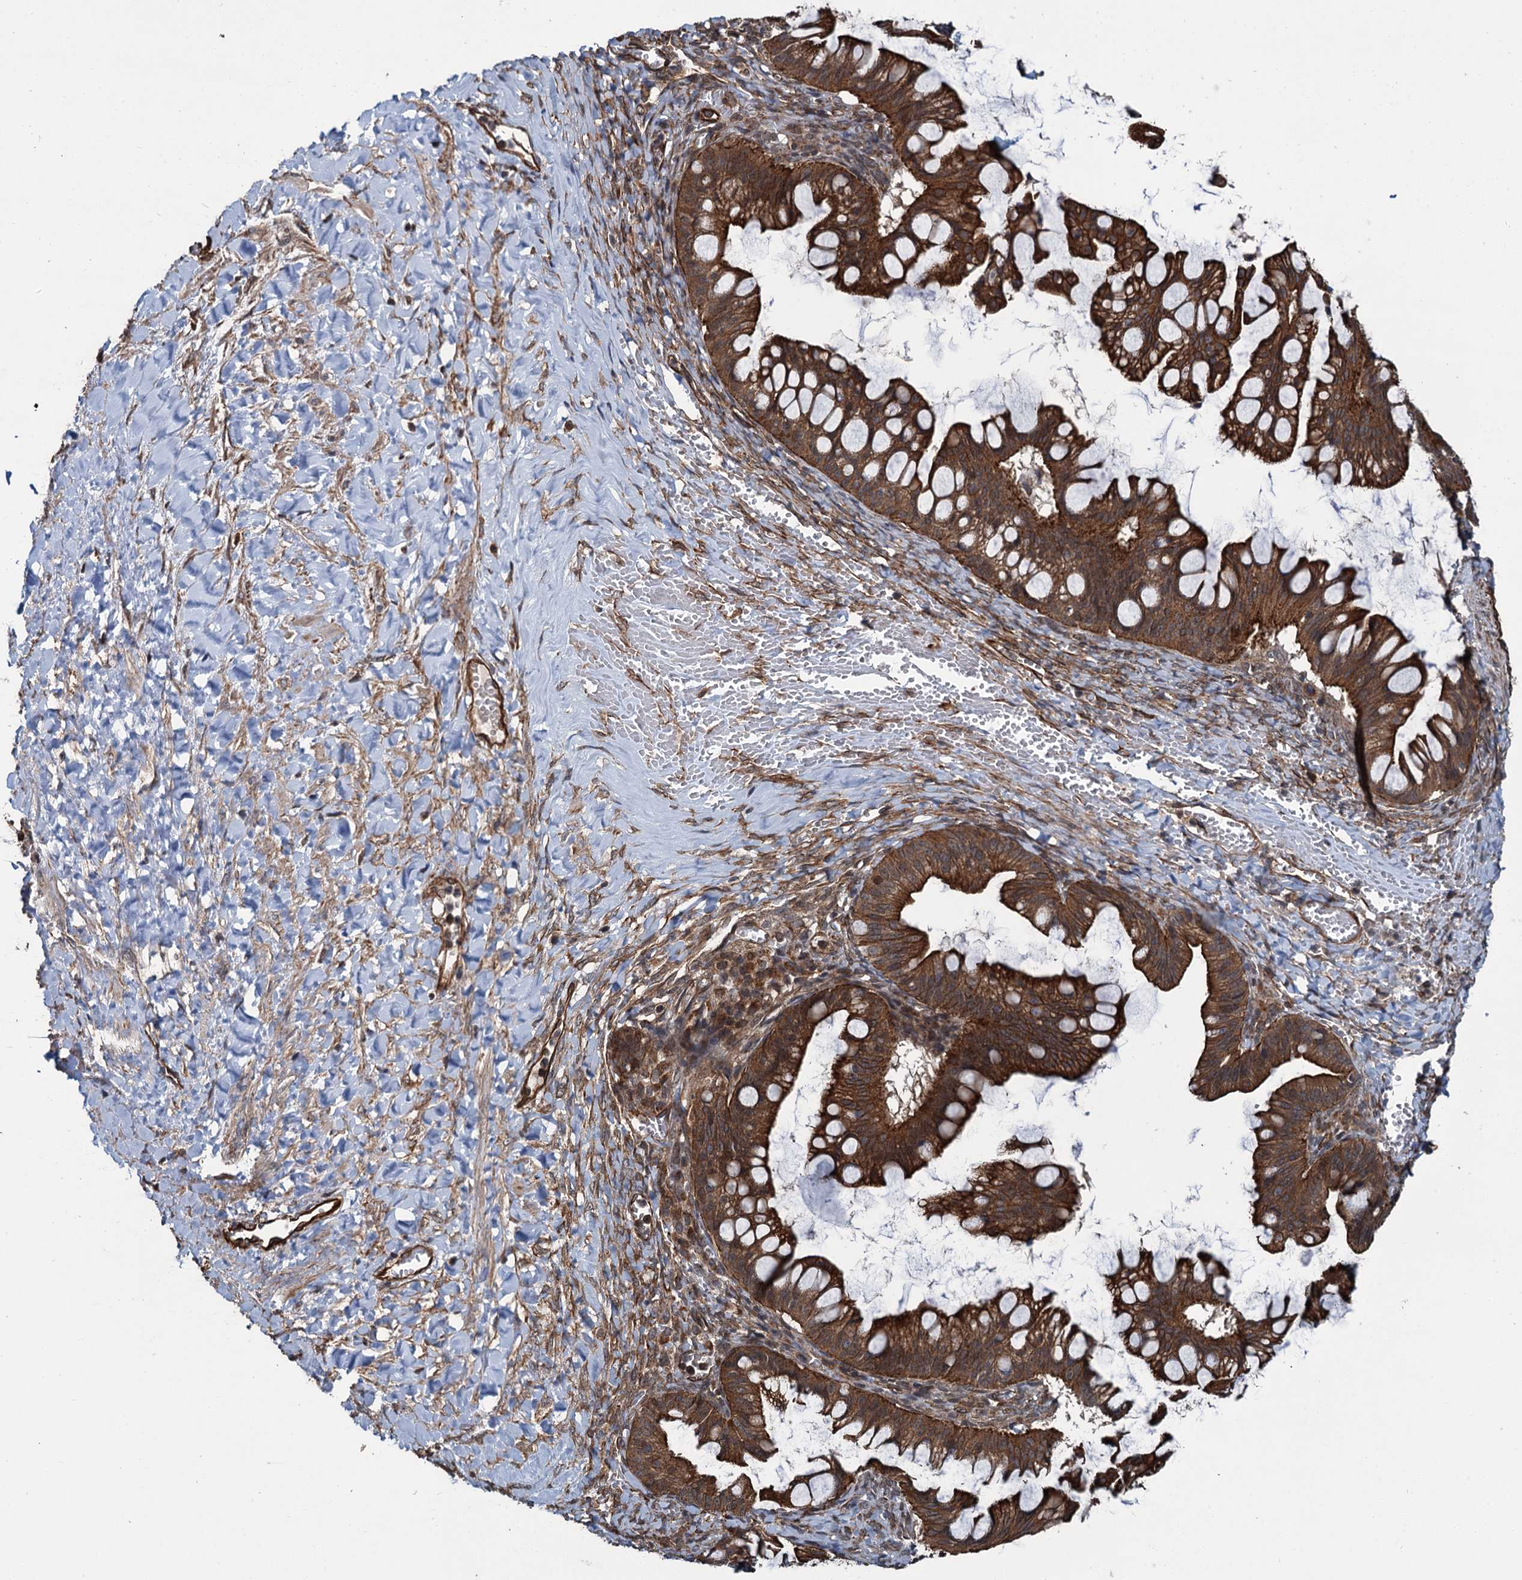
{"staining": {"intensity": "strong", "quantity": ">75%", "location": "cytoplasmic/membranous"}, "tissue": "ovarian cancer", "cell_type": "Tumor cells", "image_type": "cancer", "snomed": [{"axis": "morphology", "description": "Cystadenocarcinoma, mucinous, NOS"}, {"axis": "topography", "description": "Ovary"}], "caption": "Immunohistochemistry (IHC) photomicrograph of neoplastic tissue: human ovarian cancer stained using immunohistochemistry (IHC) reveals high levels of strong protein expression localized specifically in the cytoplasmic/membranous of tumor cells, appearing as a cytoplasmic/membranous brown color.", "gene": "ZFYVE19", "patient": {"sex": "female", "age": 73}}